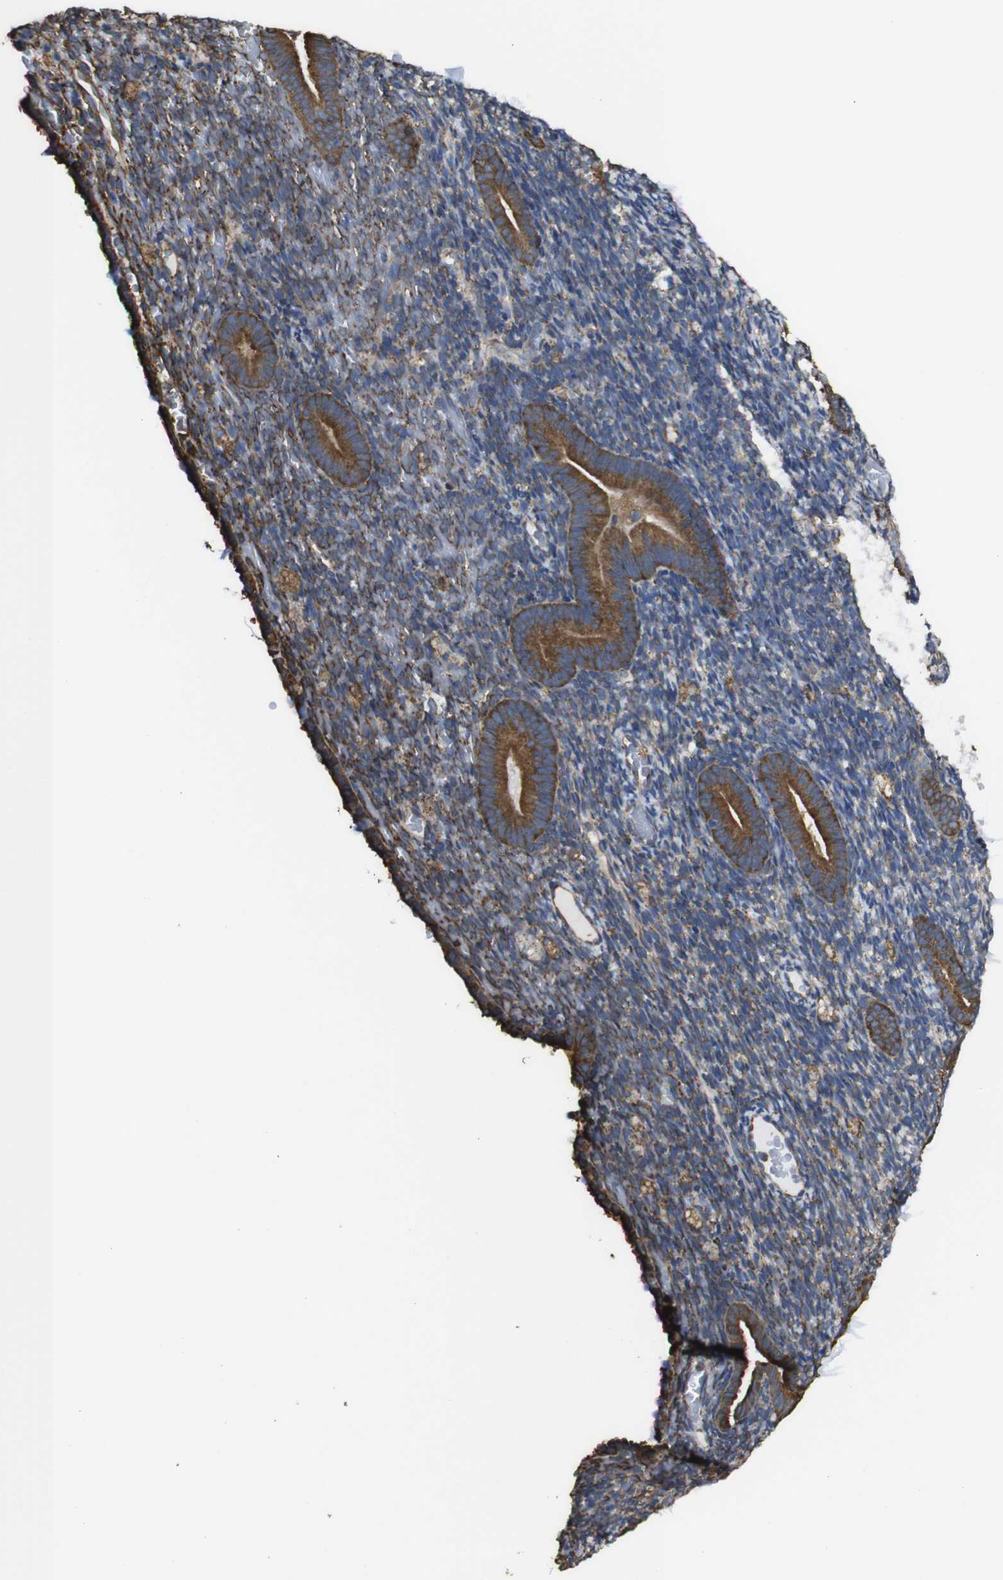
{"staining": {"intensity": "moderate", "quantity": ">75%", "location": "cytoplasmic/membranous"}, "tissue": "endometrium", "cell_type": "Cells in endometrial stroma", "image_type": "normal", "snomed": [{"axis": "morphology", "description": "Normal tissue, NOS"}, {"axis": "topography", "description": "Endometrium"}], "caption": "Protein analysis of unremarkable endometrium reveals moderate cytoplasmic/membranous positivity in approximately >75% of cells in endometrial stroma. The staining is performed using DAB brown chromogen to label protein expression. The nuclei are counter-stained blue using hematoxylin.", "gene": "PPIB", "patient": {"sex": "female", "age": 51}}